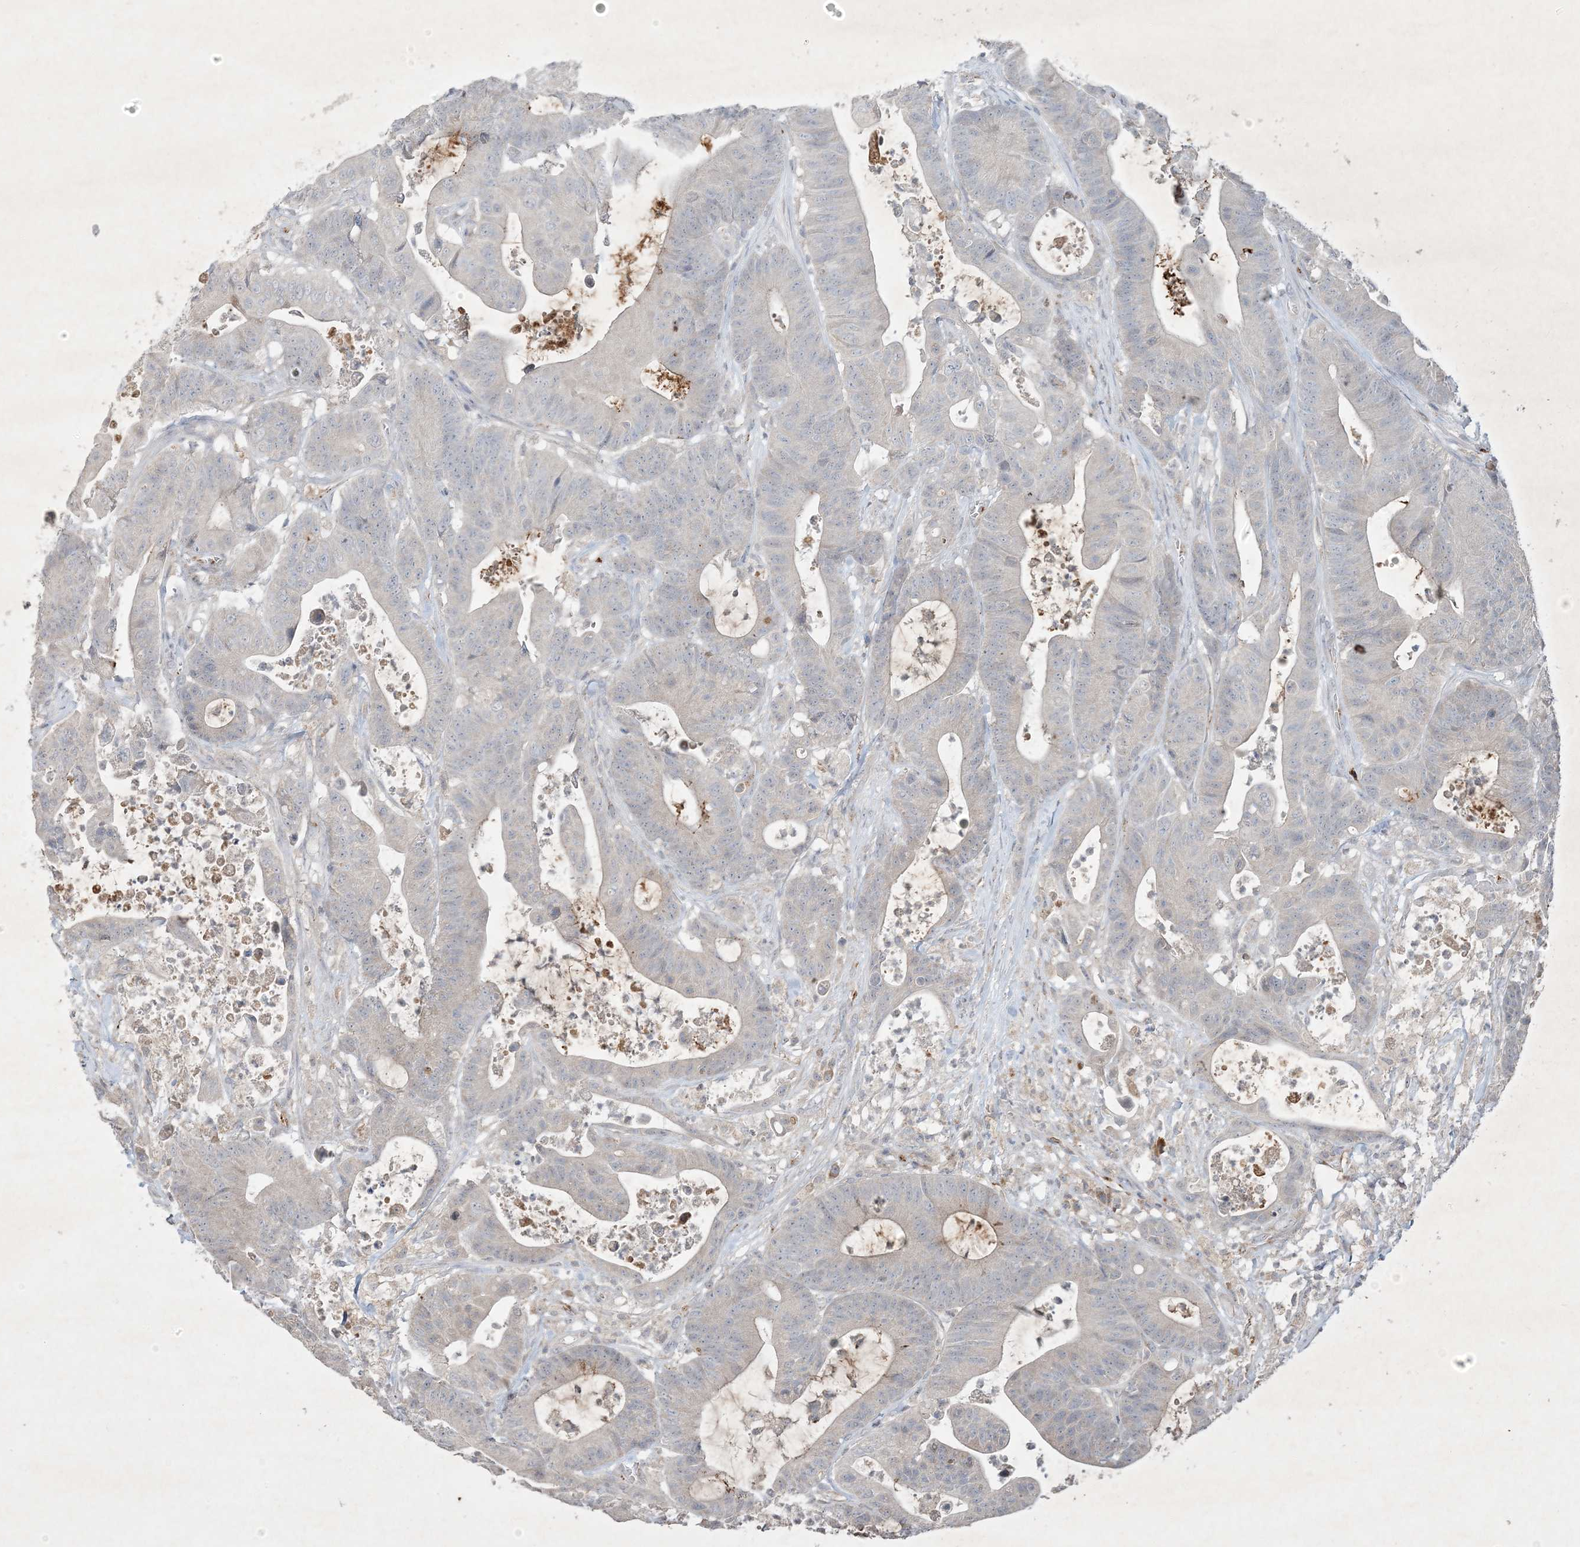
{"staining": {"intensity": "negative", "quantity": "none", "location": "none"}, "tissue": "colorectal cancer", "cell_type": "Tumor cells", "image_type": "cancer", "snomed": [{"axis": "morphology", "description": "Adenocarcinoma, NOS"}, {"axis": "topography", "description": "Colon"}], "caption": "The micrograph demonstrates no significant staining in tumor cells of colorectal adenocarcinoma. (DAB (3,3'-diaminobenzidine) immunohistochemistry (IHC), high magnification).", "gene": "PRSS36", "patient": {"sex": "female", "age": 84}}